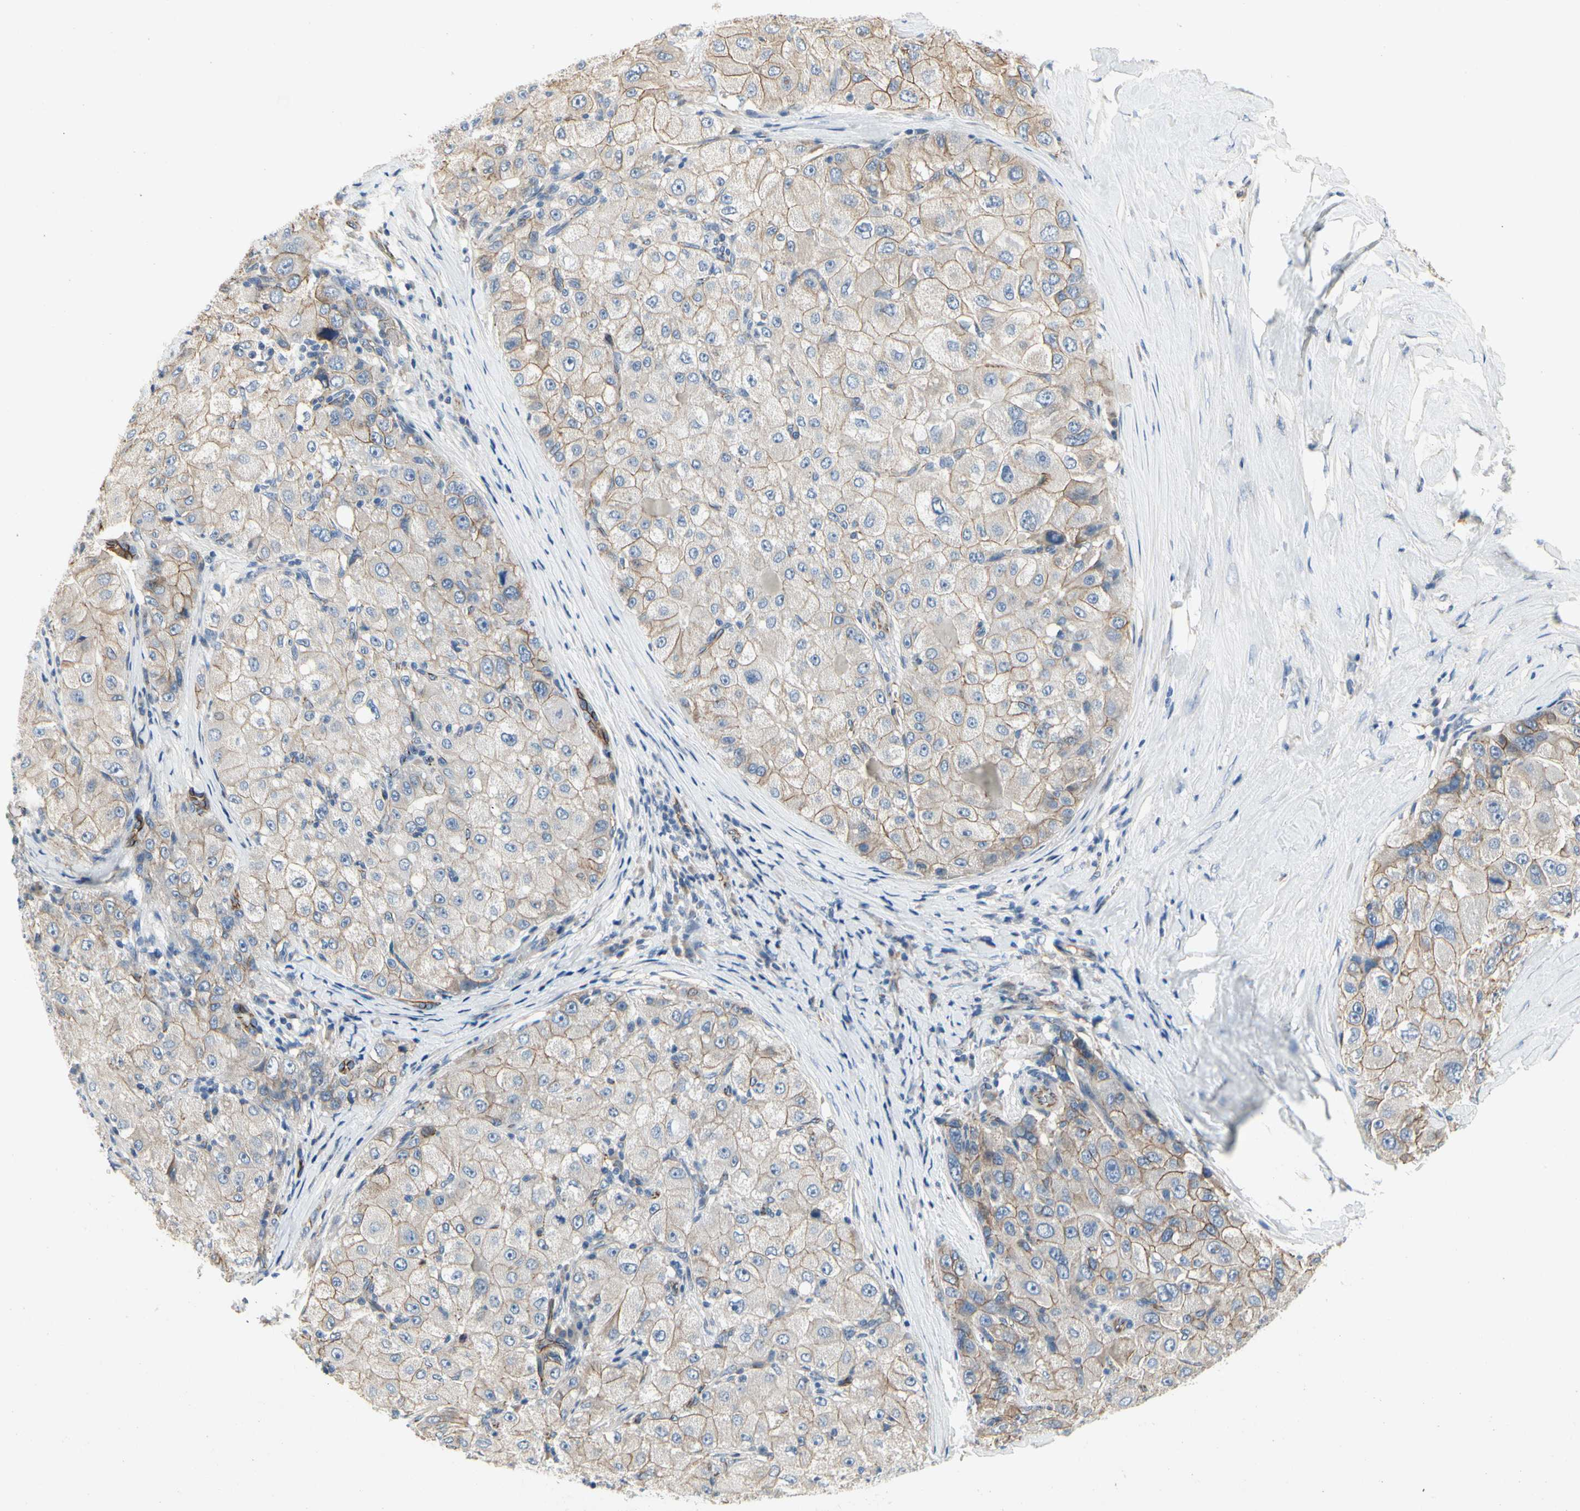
{"staining": {"intensity": "weak", "quantity": "25%-75%", "location": "cytoplasmic/membranous"}, "tissue": "liver cancer", "cell_type": "Tumor cells", "image_type": "cancer", "snomed": [{"axis": "morphology", "description": "Carcinoma, Hepatocellular, NOS"}, {"axis": "topography", "description": "Liver"}], "caption": "Immunohistochemical staining of human liver cancer exhibits low levels of weak cytoplasmic/membranous protein staining in approximately 25%-75% of tumor cells.", "gene": "LGR6", "patient": {"sex": "male", "age": 80}}